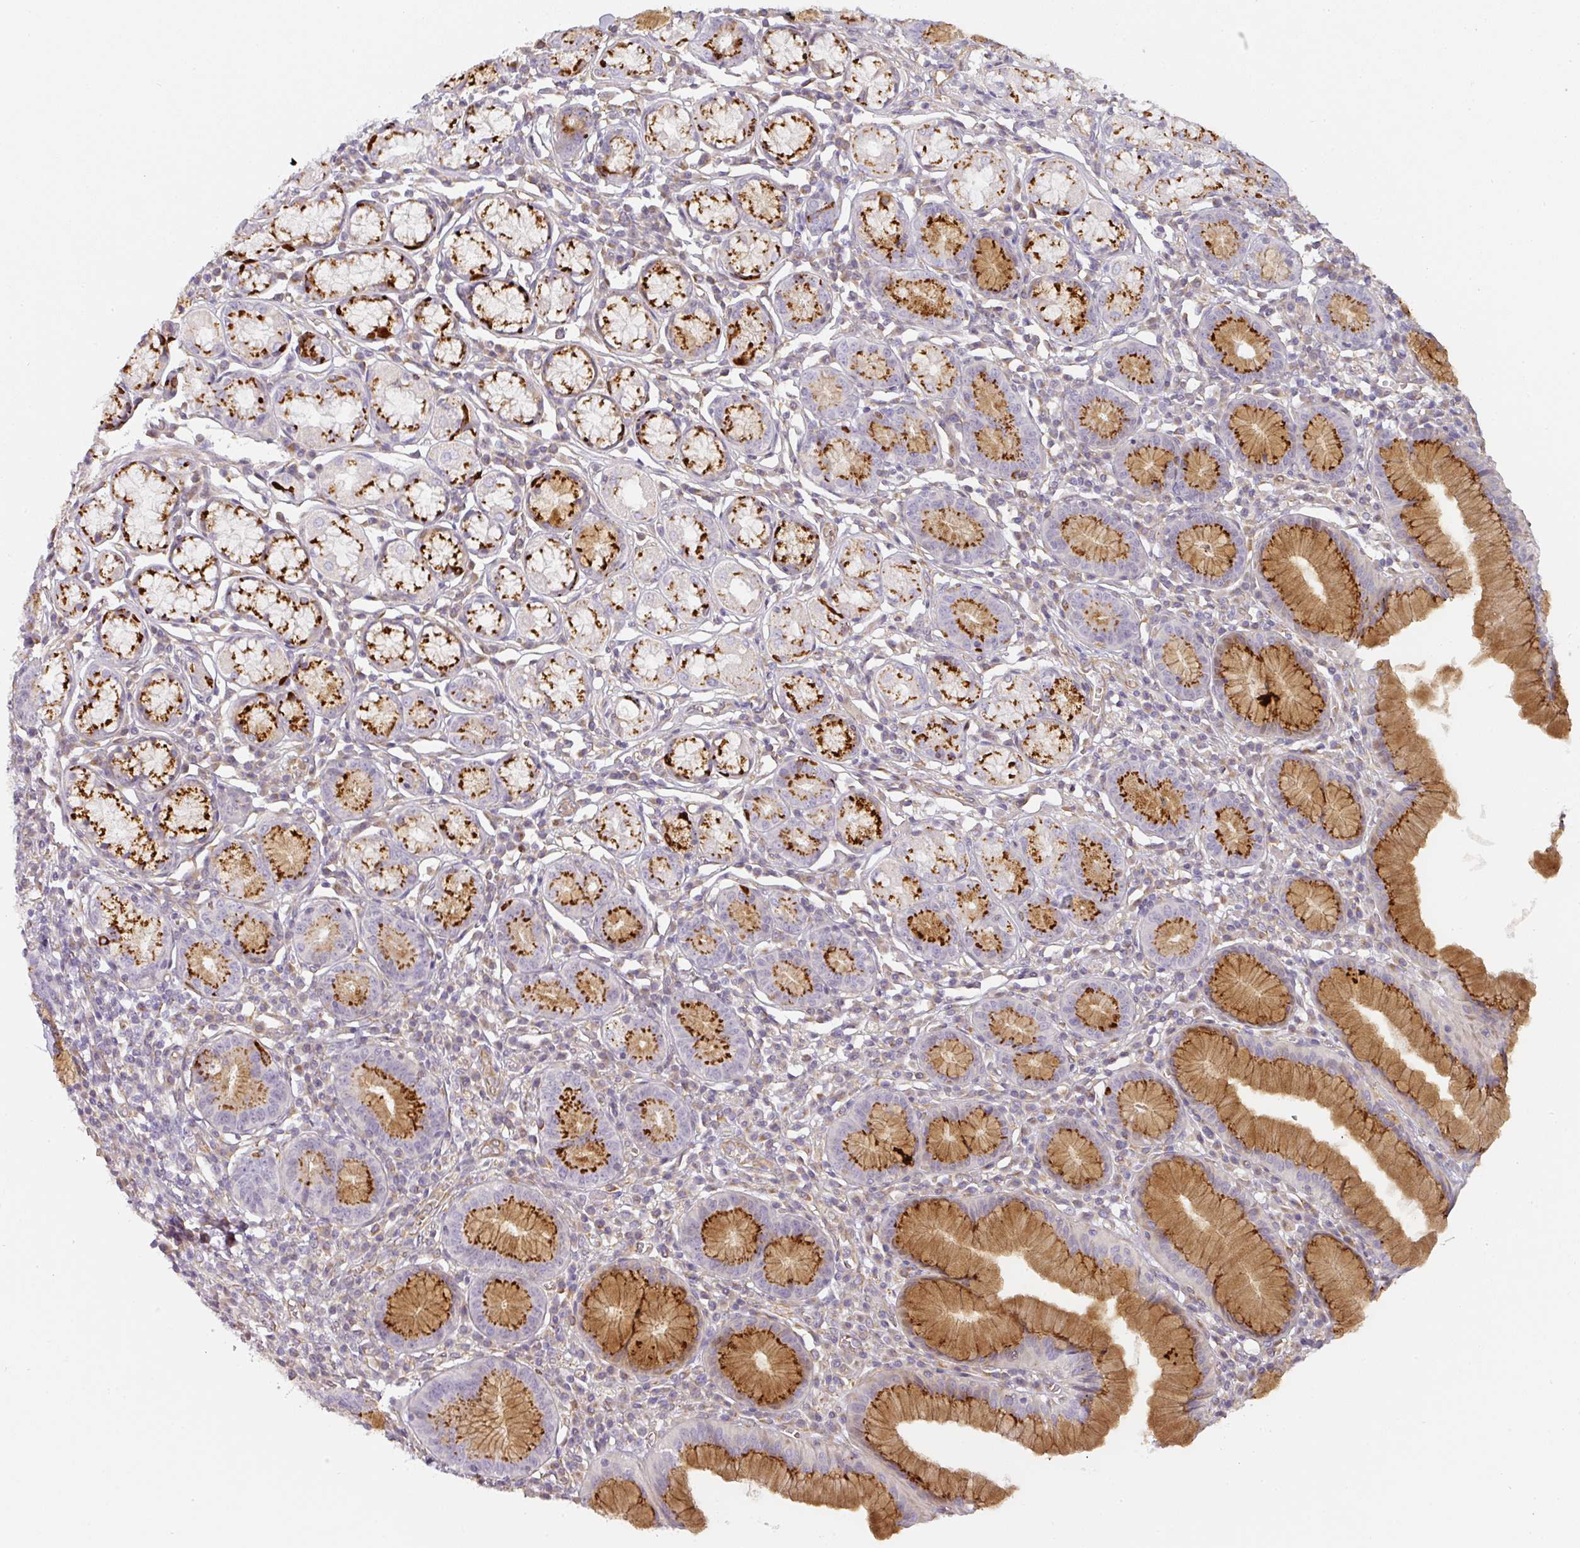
{"staining": {"intensity": "strong", "quantity": "25%-75%", "location": "cytoplasmic/membranous"}, "tissue": "stomach", "cell_type": "Glandular cells", "image_type": "normal", "snomed": [{"axis": "morphology", "description": "Normal tissue, NOS"}, {"axis": "topography", "description": "Stomach"}], "caption": "Strong cytoplasmic/membranous expression is seen in approximately 25%-75% of glandular cells in benign stomach. Using DAB (brown) and hematoxylin (blue) stains, captured at high magnification using brightfield microscopy.", "gene": "ATP8B2", "patient": {"sex": "male", "age": 55}}